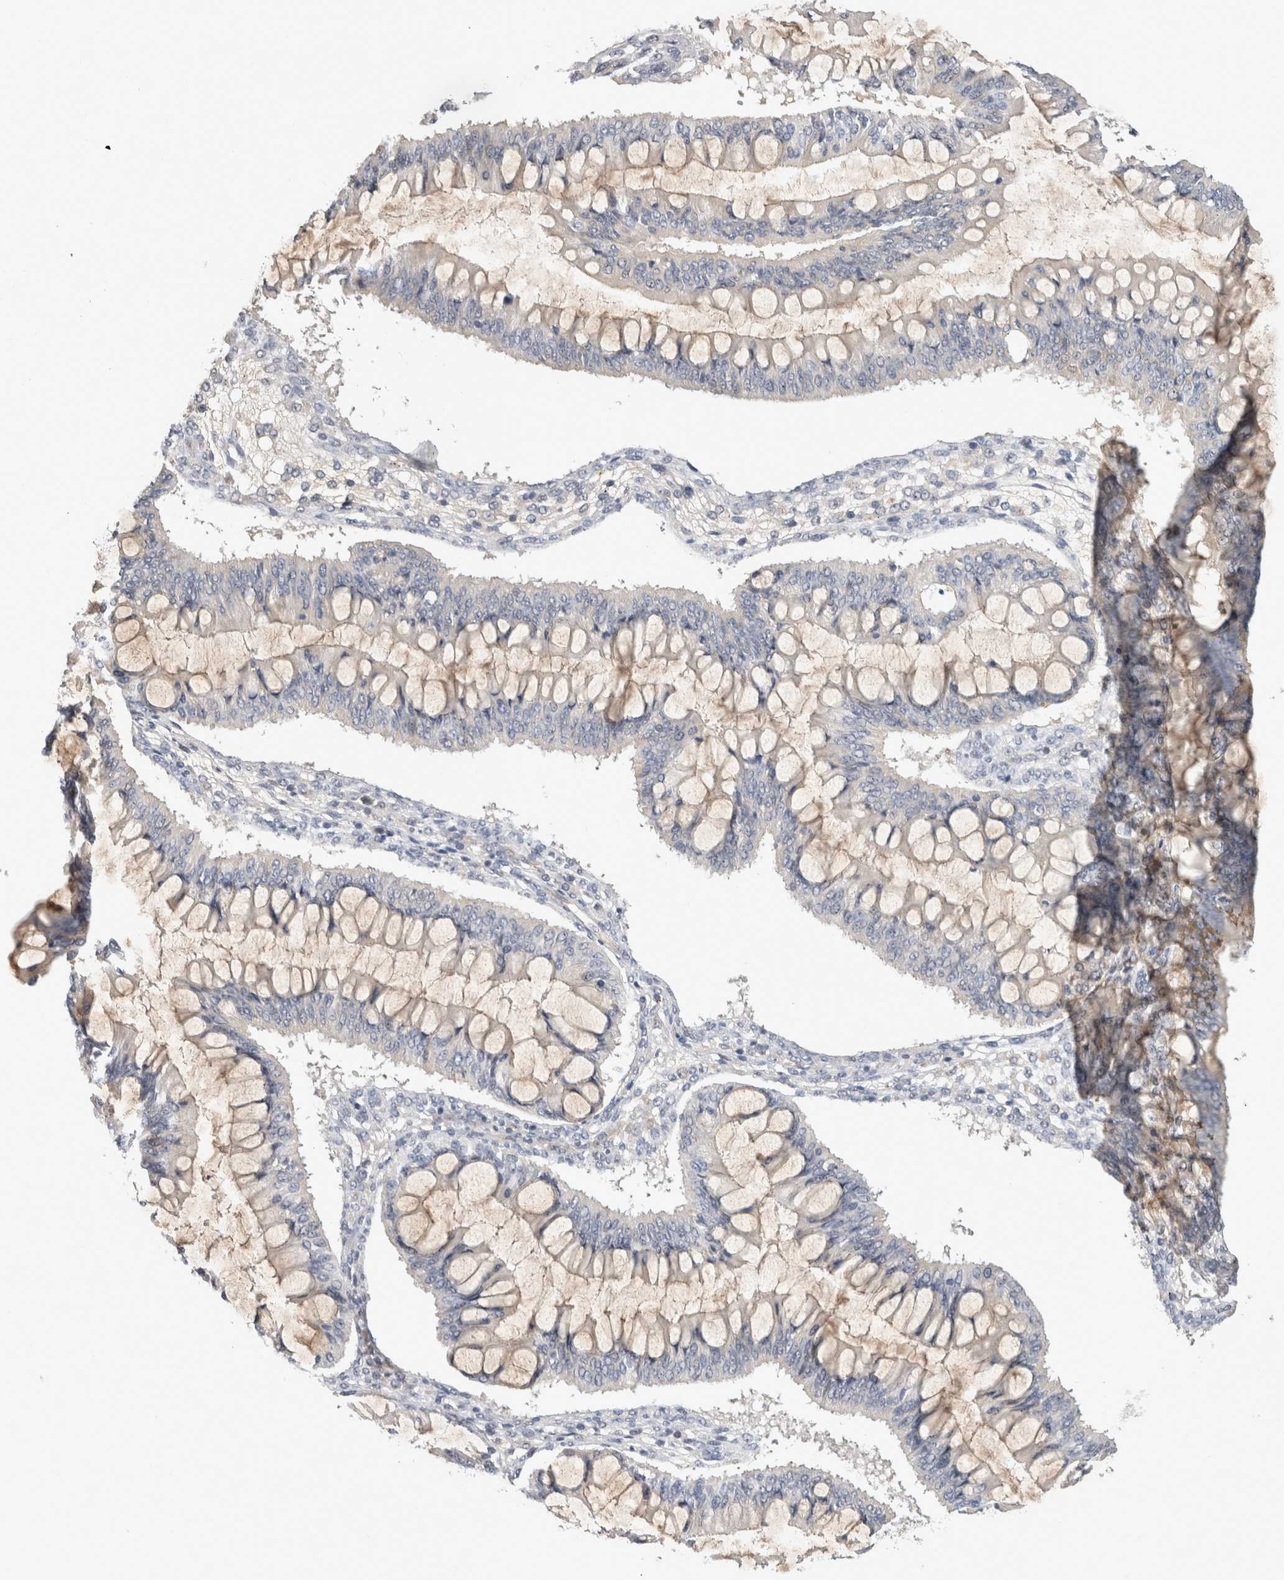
{"staining": {"intensity": "negative", "quantity": "none", "location": "none"}, "tissue": "ovarian cancer", "cell_type": "Tumor cells", "image_type": "cancer", "snomed": [{"axis": "morphology", "description": "Cystadenocarcinoma, mucinous, NOS"}, {"axis": "topography", "description": "Ovary"}], "caption": "Tumor cells show no significant protein positivity in ovarian cancer (mucinous cystadenocarcinoma).", "gene": "APOL2", "patient": {"sex": "female", "age": 73}}